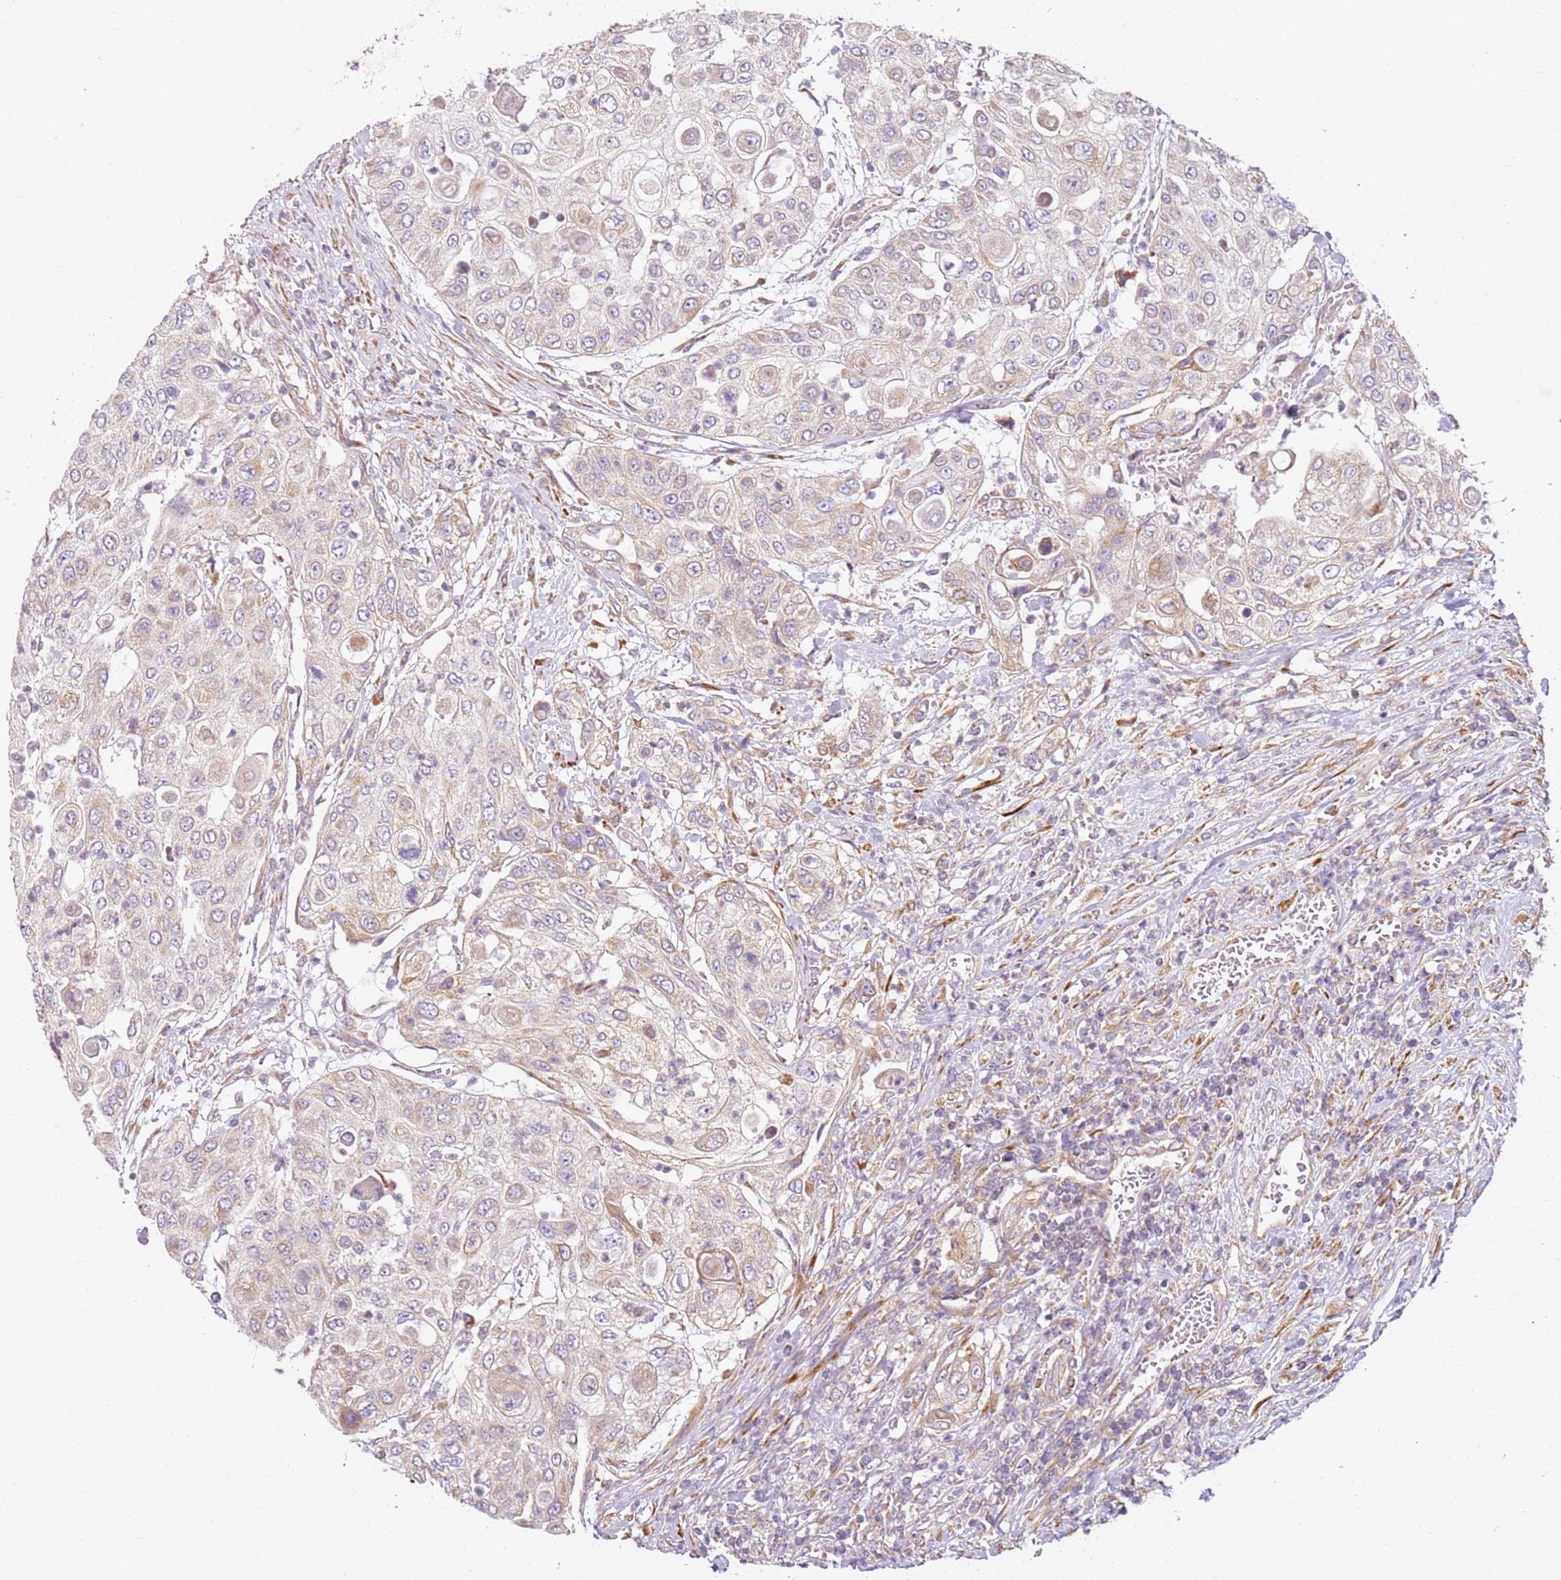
{"staining": {"intensity": "negative", "quantity": "none", "location": "none"}, "tissue": "urothelial cancer", "cell_type": "Tumor cells", "image_type": "cancer", "snomed": [{"axis": "morphology", "description": "Urothelial carcinoma, High grade"}, {"axis": "topography", "description": "Urinary bladder"}], "caption": "An immunohistochemistry (IHC) histopathology image of urothelial cancer is shown. There is no staining in tumor cells of urothelial cancer. Brightfield microscopy of IHC stained with DAB (3,3'-diaminobenzidine) (brown) and hematoxylin (blue), captured at high magnification.", "gene": "TMEM200C", "patient": {"sex": "female", "age": 79}}